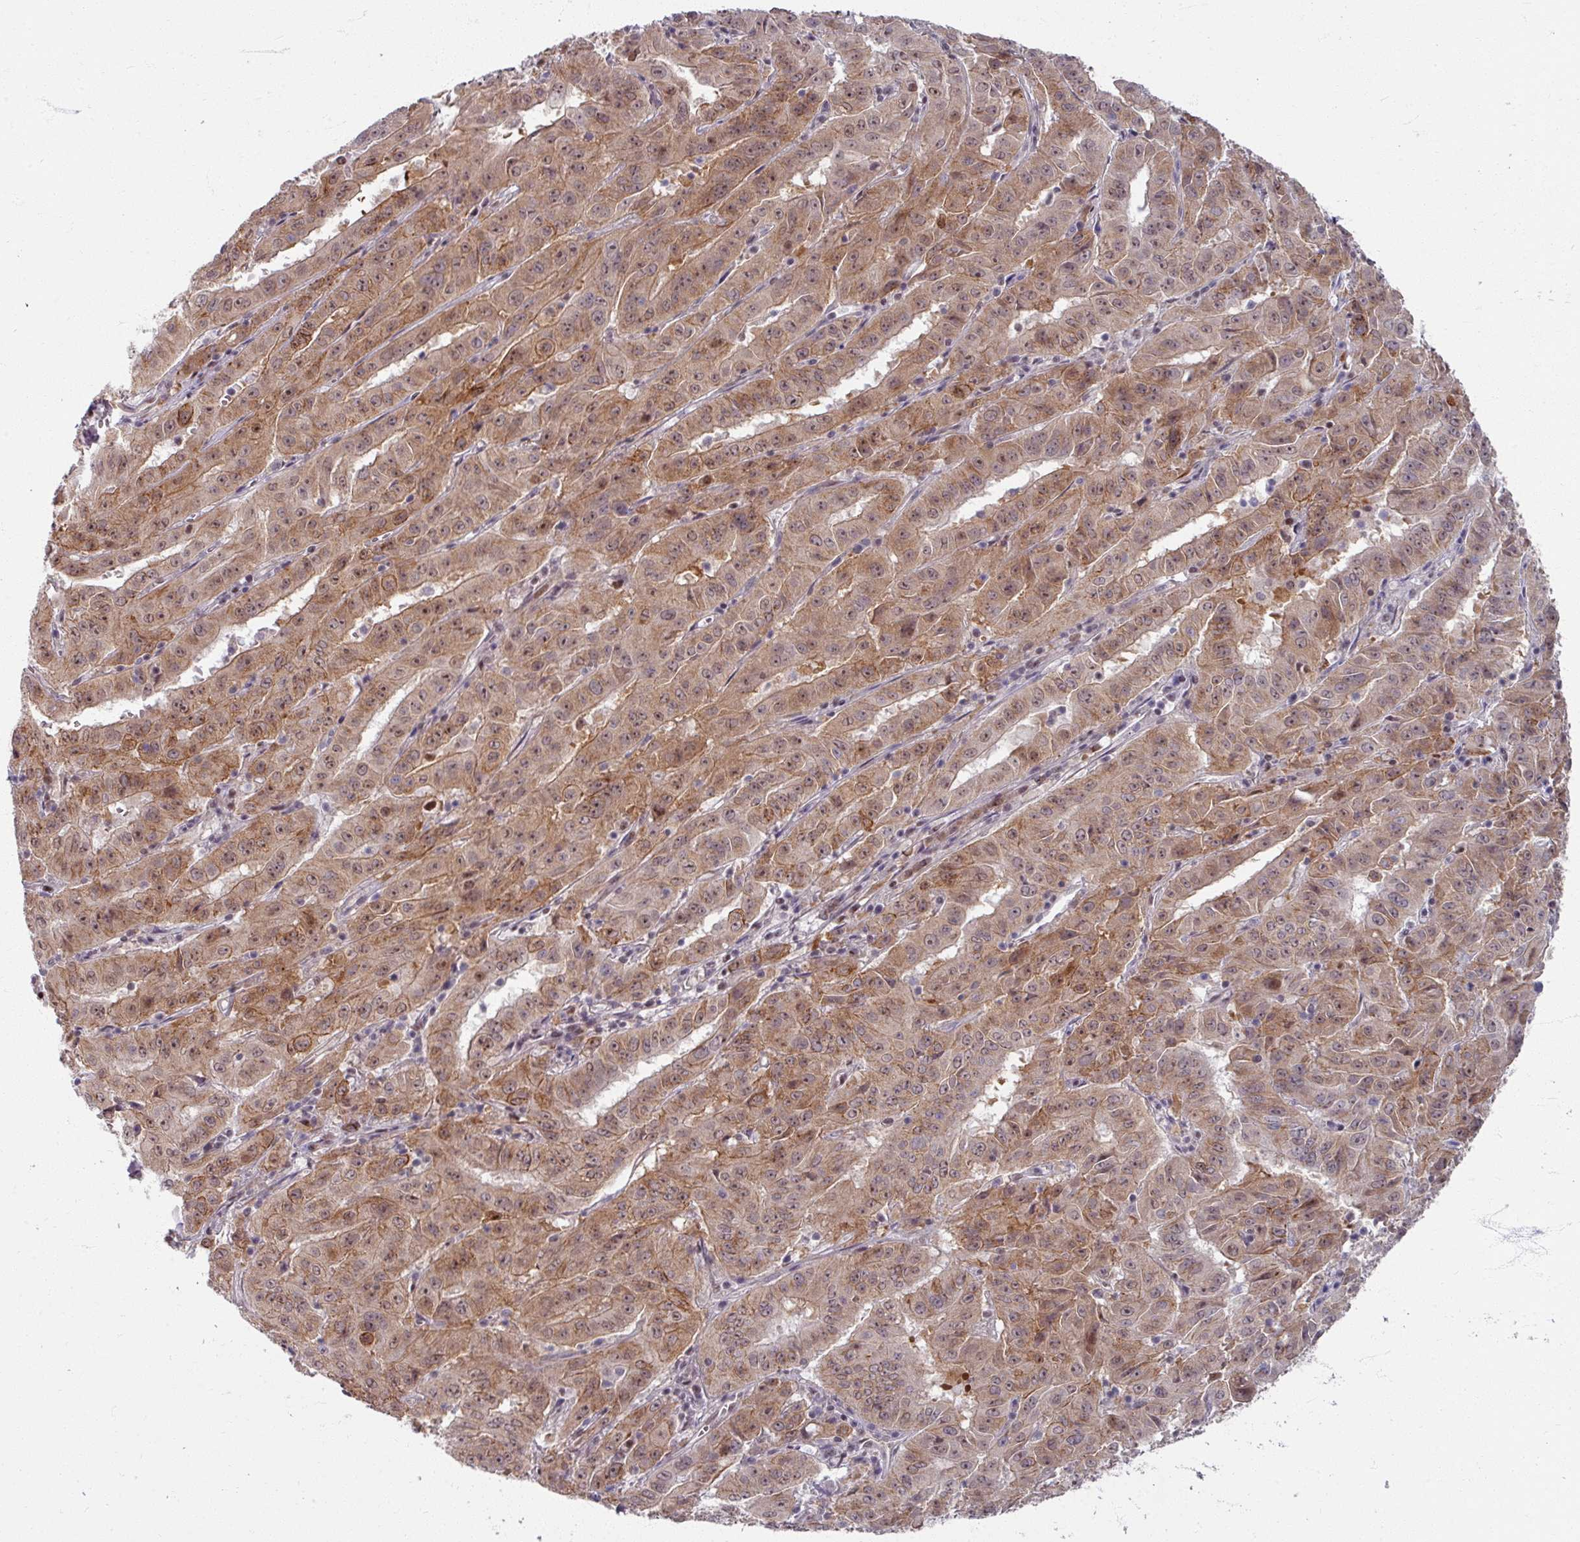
{"staining": {"intensity": "moderate", "quantity": ">75%", "location": "cytoplasmic/membranous"}, "tissue": "pancreatic cancer", "cell_type": "Tumor cells", "image_type": "cancer", "snomed": [{"axis": "morphology", "description": "Adenocarcinoma, NOS"}, {"axis": "topography", "description": "Pancreas"}], "caption": "Immunohistochemical staining of pancreatic adenocarcinoma reveals medium levels of moderate cytoplasmic/membranous protein expression in about >75% of tumor cells. Using DAB (brown) and hematoxylin (blue) stains, captured at high magnification using brightfield microscopy.", "gene": "KLC3", "patient": {"sex": "male", "age": 63}}